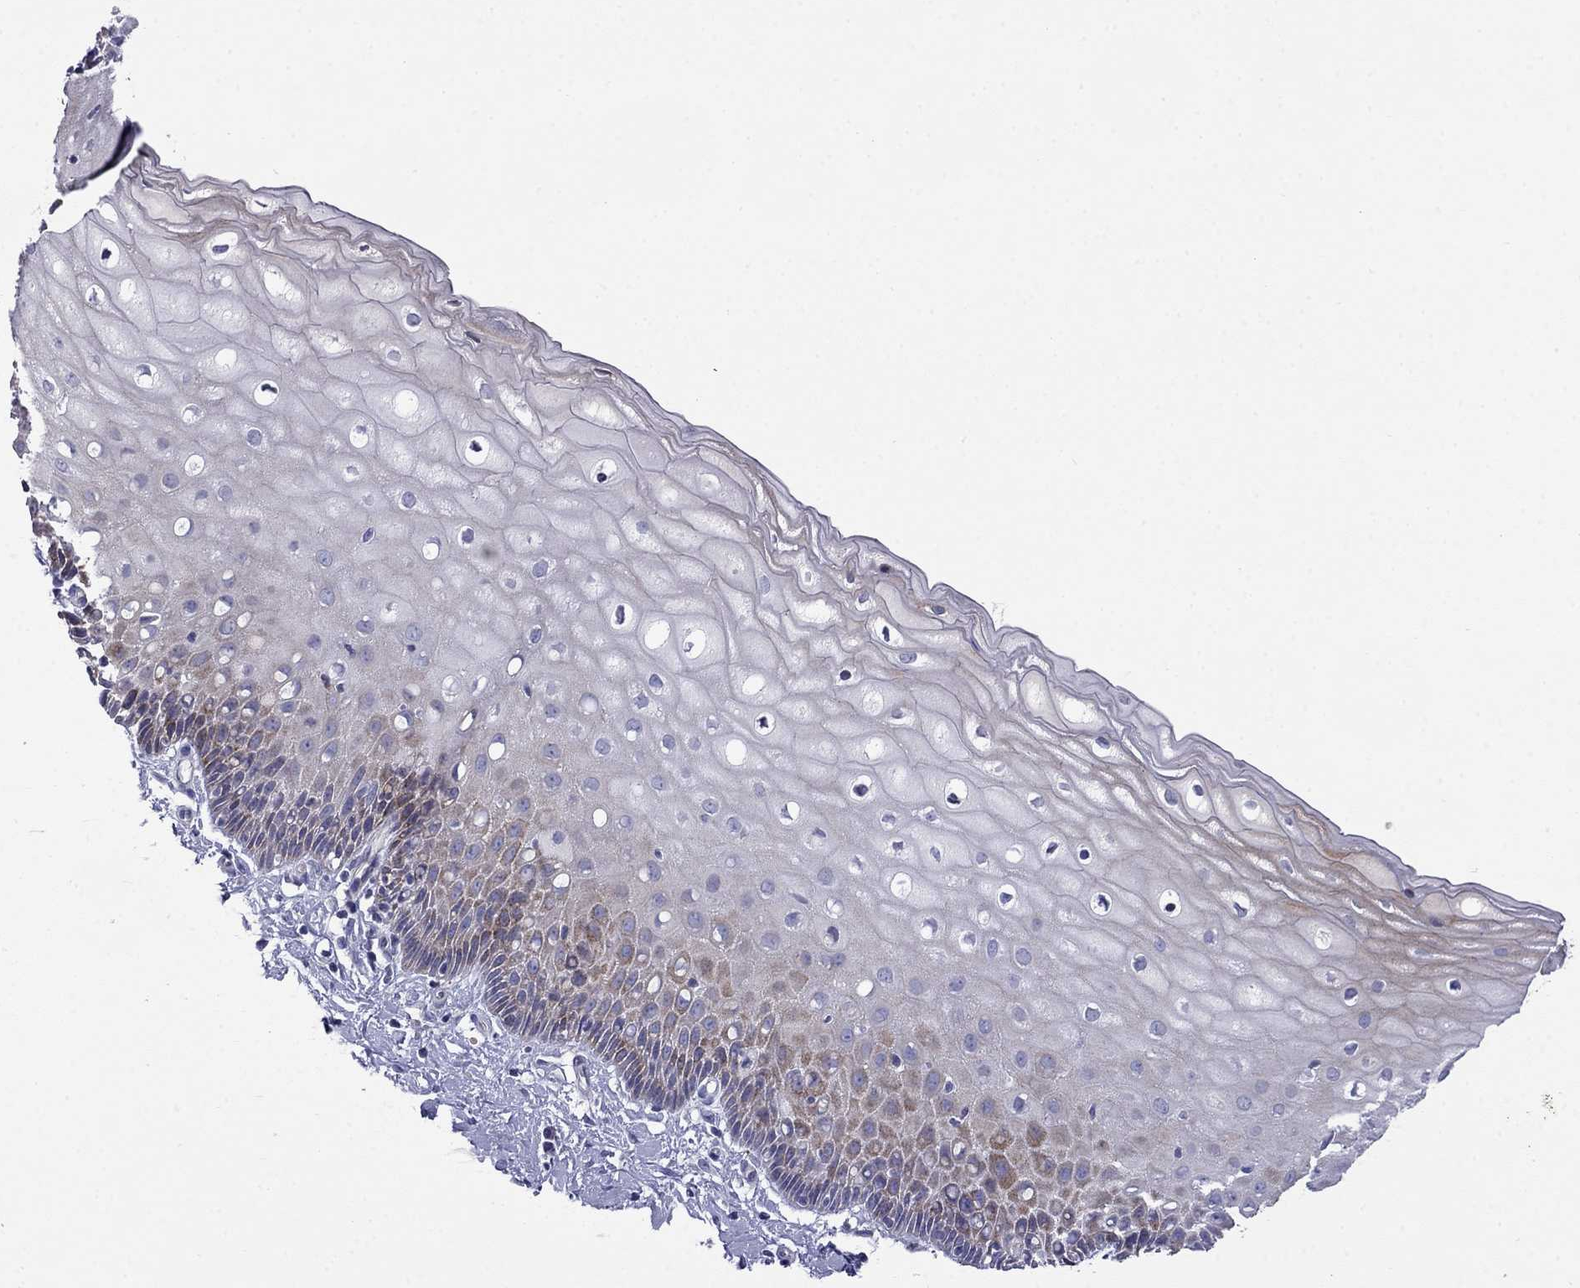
{"staining": {"intensity": "moderate", "quantity": "<25%", "location": "cytoplasmic/membranous"}, "tissue": "cervix", "cell_type": "Squamous epithelial cells", "image_type": "normal", "snomed": [{"axis": "morphology", "description": "Normal tissue, NOS"}, {"axis": "topography", "description": "Cervix"}], "caption": "A high-resolution photomicrograph shows IHC staining of benign cervix, which exhibits moderate cytoplasmic/membranous staining in approximately <25% of squamous epithelial cells. The staining is performed using DAB brown chromogen to label protein expression. The nuclei are counter-stained blue using hematoxylin.", "gene": "PRR18", "patient": {"sex": "female", "age": 37}}